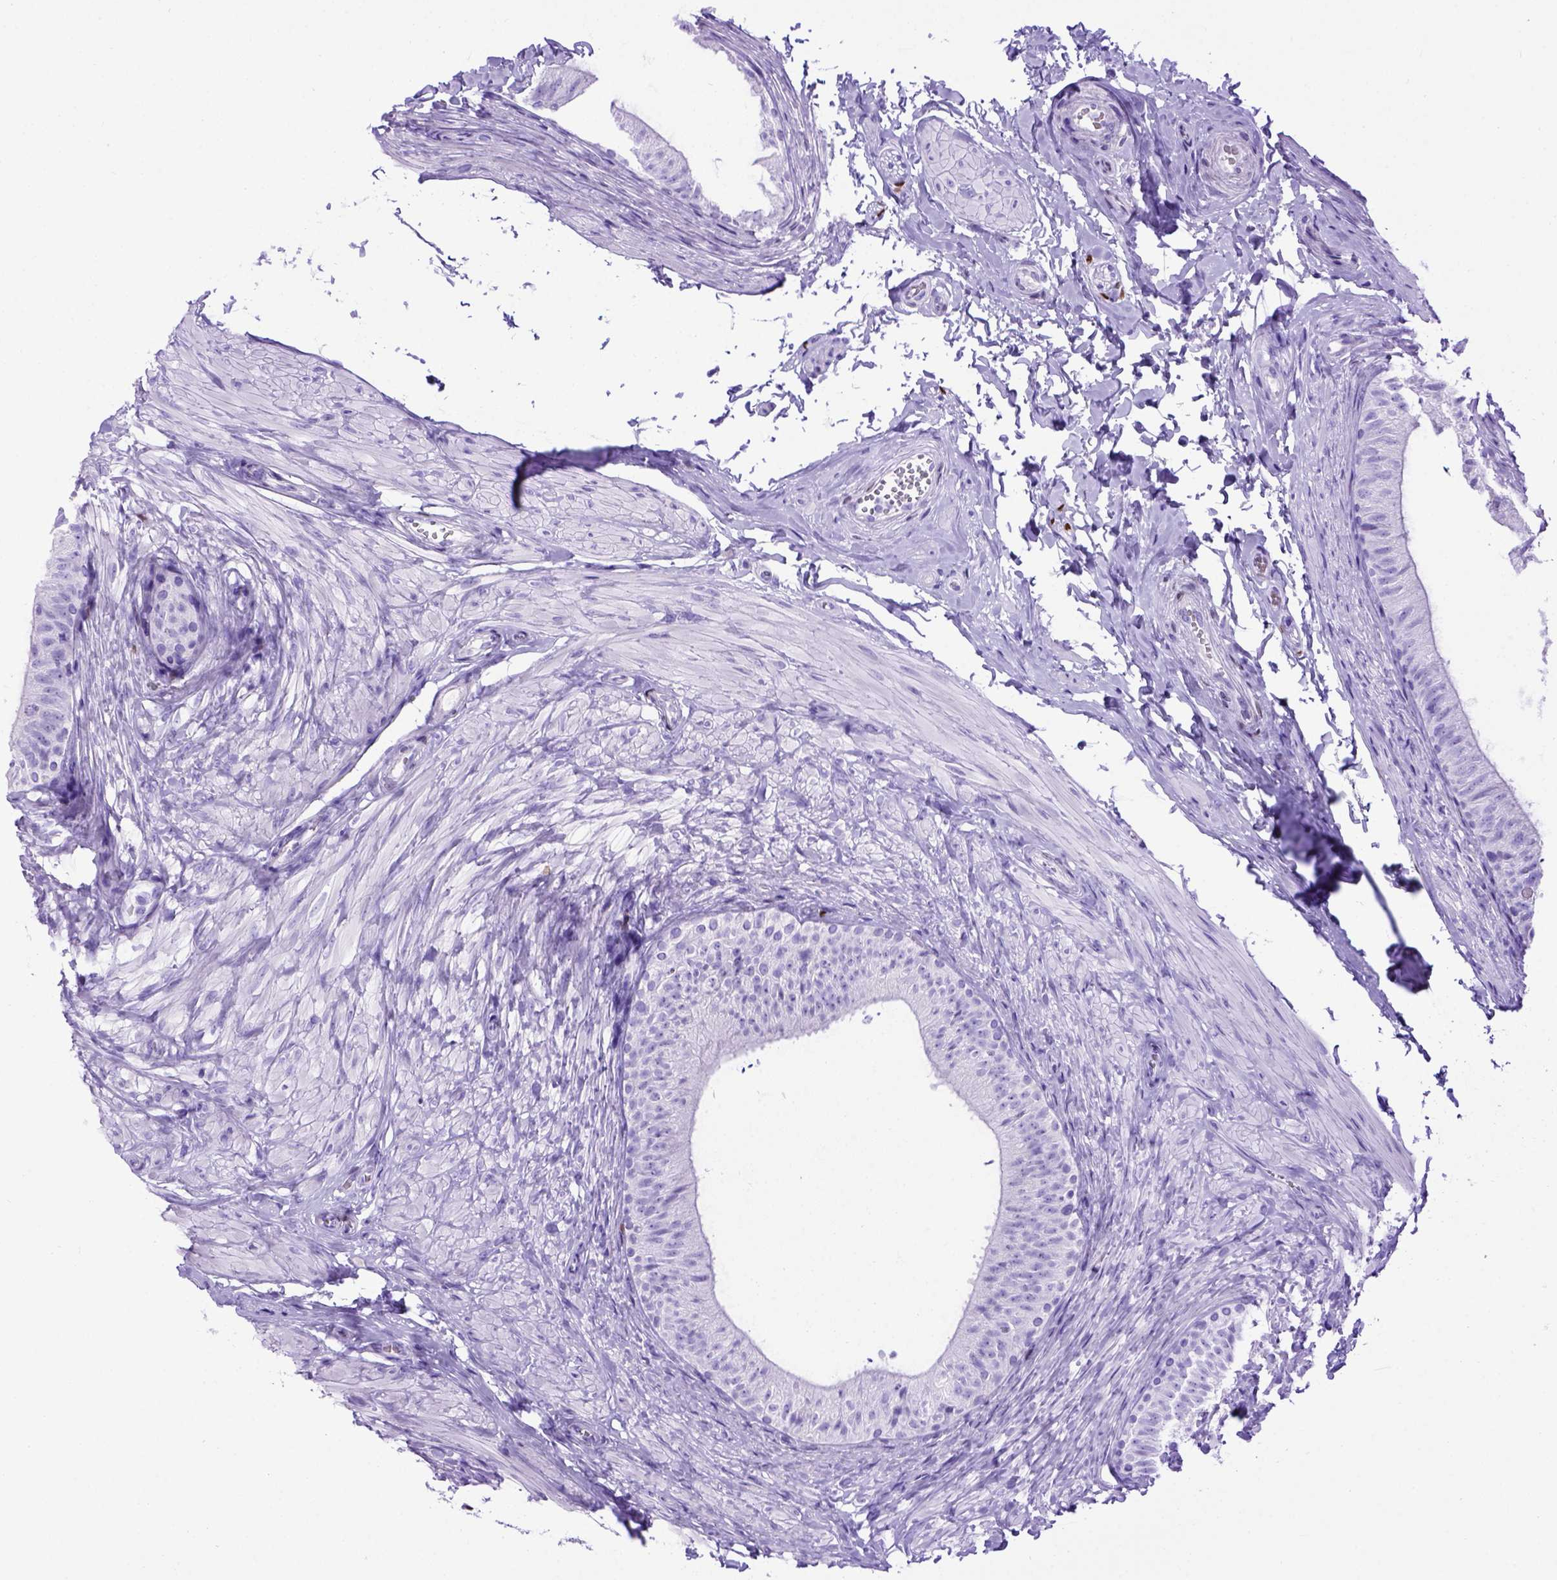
{"staining": {"intensity": "negative", "quantity": "none", "location": "none"}, "tissue": "epididymis", "cell_type": "Glandular cells", "image_type": "normal", "snomed": [{"axis": "morphology", "description": "Normal tissue, NOS"}, {"axis": "topography", "description": "Epididymis, spermatic cord, NOS"}, {"axis": "topography", "description": "Epididymis"}, {"axis": "topography", "description": "Peripheral nerve tissue"}], "caption": "Unremarkable epididymis was stained to show a protein in brown. There is no significant staining in glandular cells. (DAB immunohistochemistry, high magnification).", "gene": "MEOX2", "patient": {"sex": "male", "age": 29}}